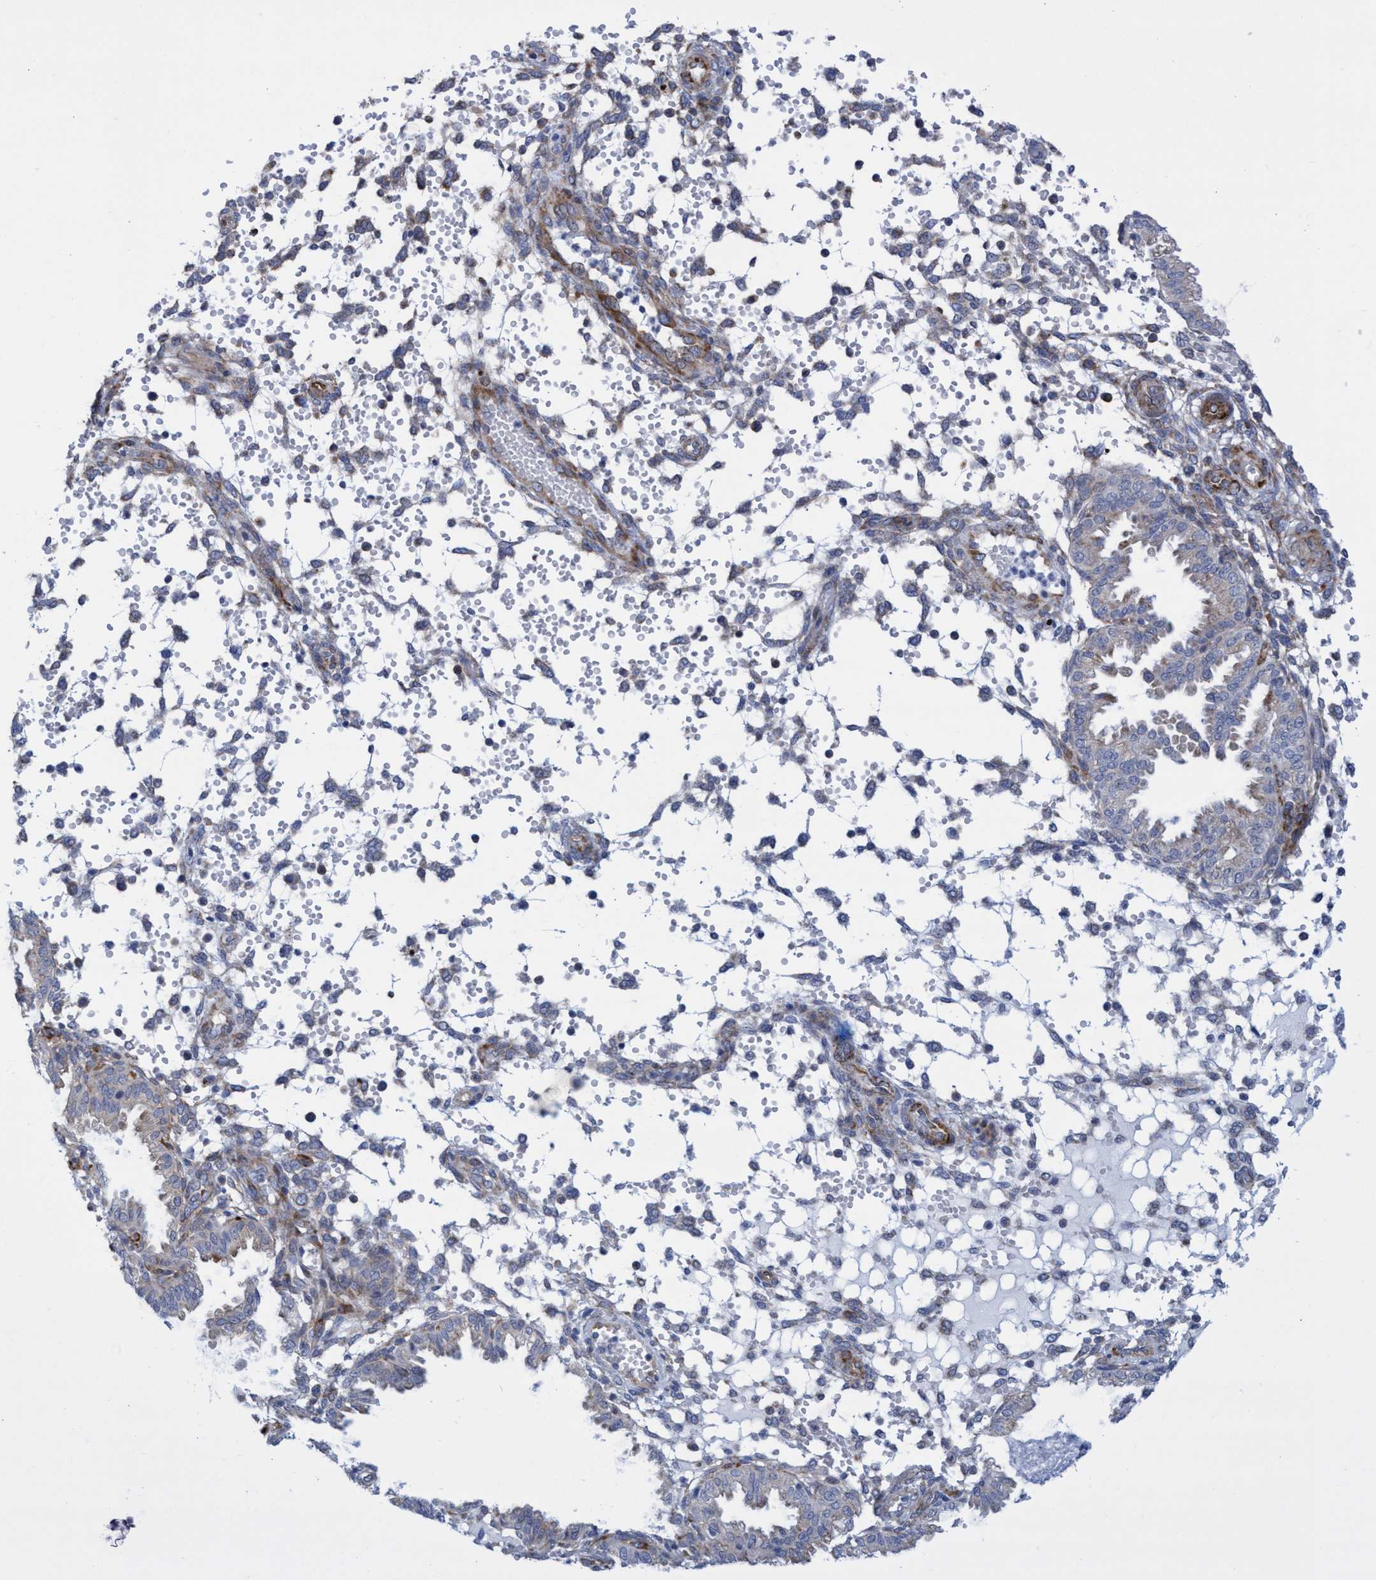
{"staining": {"intensity": "negative", "quantity": "none", "location": "none"}, "tissue": "endometrium", "cell_type": "Cells in endometrial stroma", "image_type": "normal", "snomed": [{"axis": "morphology", "description": "Normal tissue, NOS"}, {"axis": "topography", "description": "Endometrium"}], "caption": "Image shows no protein expression in cells in endometrial stroma of unremarkable endometrium. (Brightfield microscopy of DAB (3,3'-diaminobenzidine) IHC at high magnification).", "gene": "R3HCC1", "patient": {"sex": "female", "age": 33}}